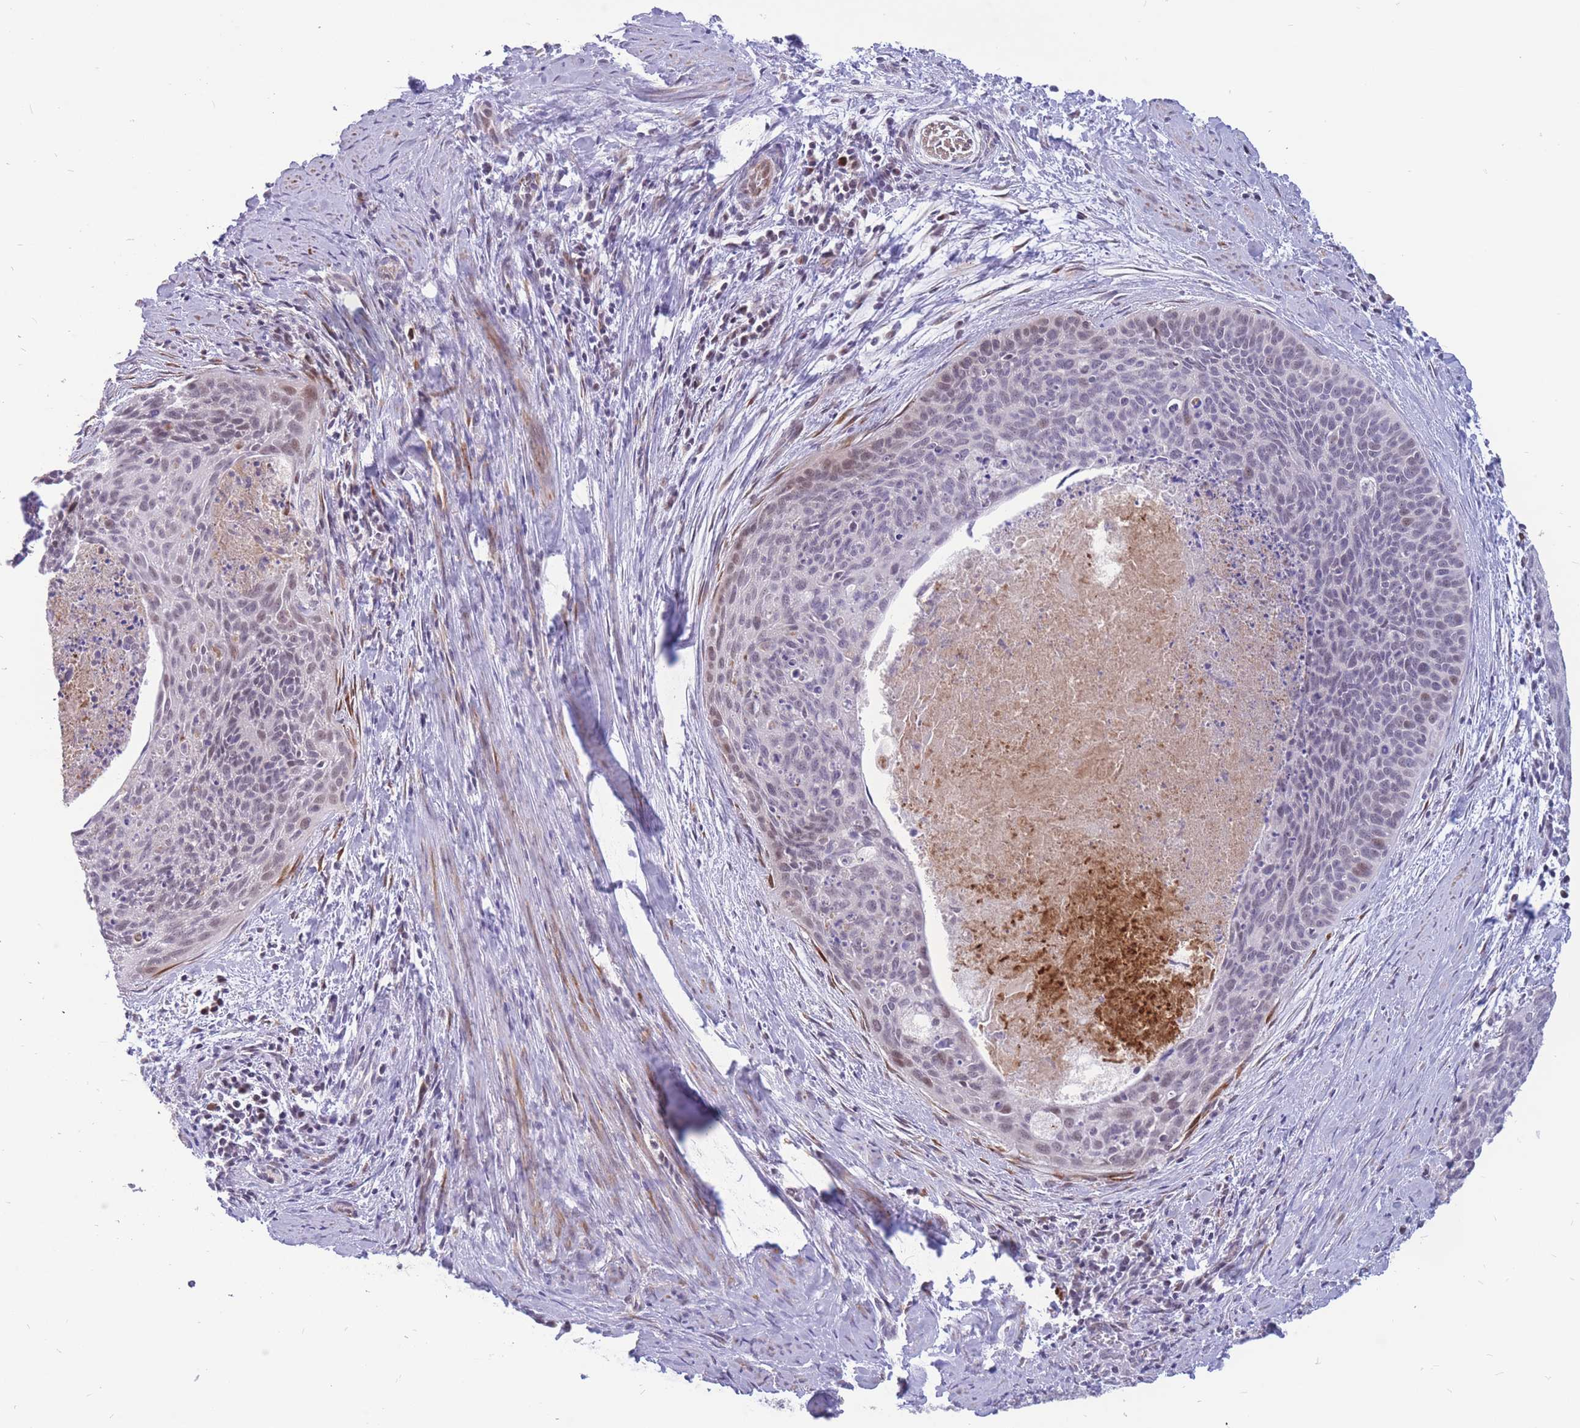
{"staining": {"intensity": "weak", "quantity": "<25%", "location": "nuclear"}, "tissue": "cervical cancer", "cell_type": "Tumor cells", "image_type": "cancer", "snomed": [{"axis": "morphology", "description": "Squamous cell carcinoma, NOS"}, {"axis": "topography", "description": "Cervix"}], "caption": "Tumor cells show no significant protein expression in cervical squamous cell carcinoma.", "gene": "ADD2", "patient": {"sex": "female", "age": 55}}